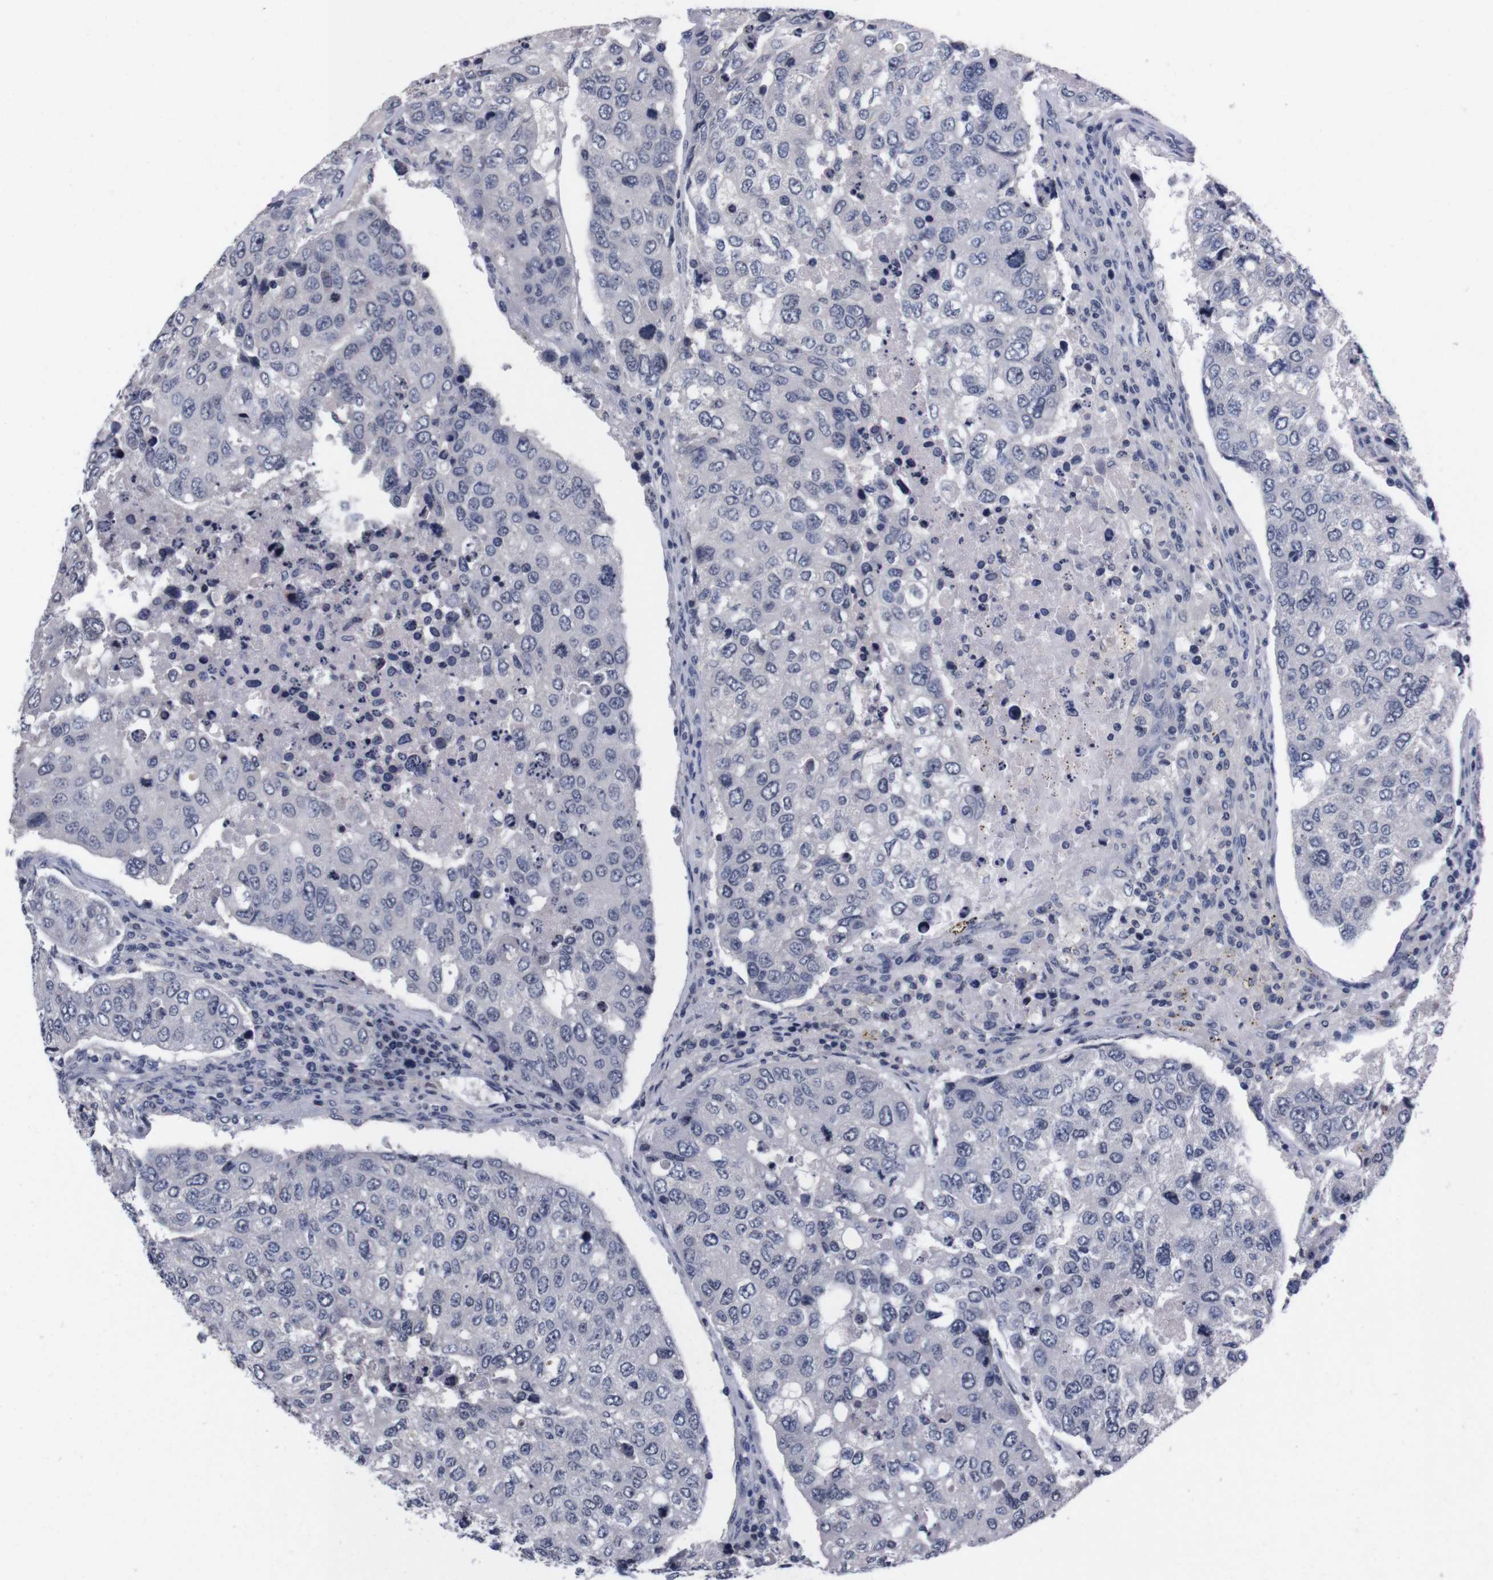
{"staining": {"intensity": "negative", "quantity": "none", "location": "none"}, "tissue": "urothelial cancer", "cell_type": "Tumor cells", "image_type": "cancer", "snomed": [{"axis": "morphology", "description": "Urothelial carcinoma, High grade"}, {"axis": "topography", "description": "Lymph node"}, {"axis": "topography", "description": "Urinary bladder"}], "caption": "Protein analysis of urothelial carcinoma (high-grade) exhibits no significant expression in tumor cells.", "gene": "TNFRSF21", "patient": {"sex": "male", "age": 51}}